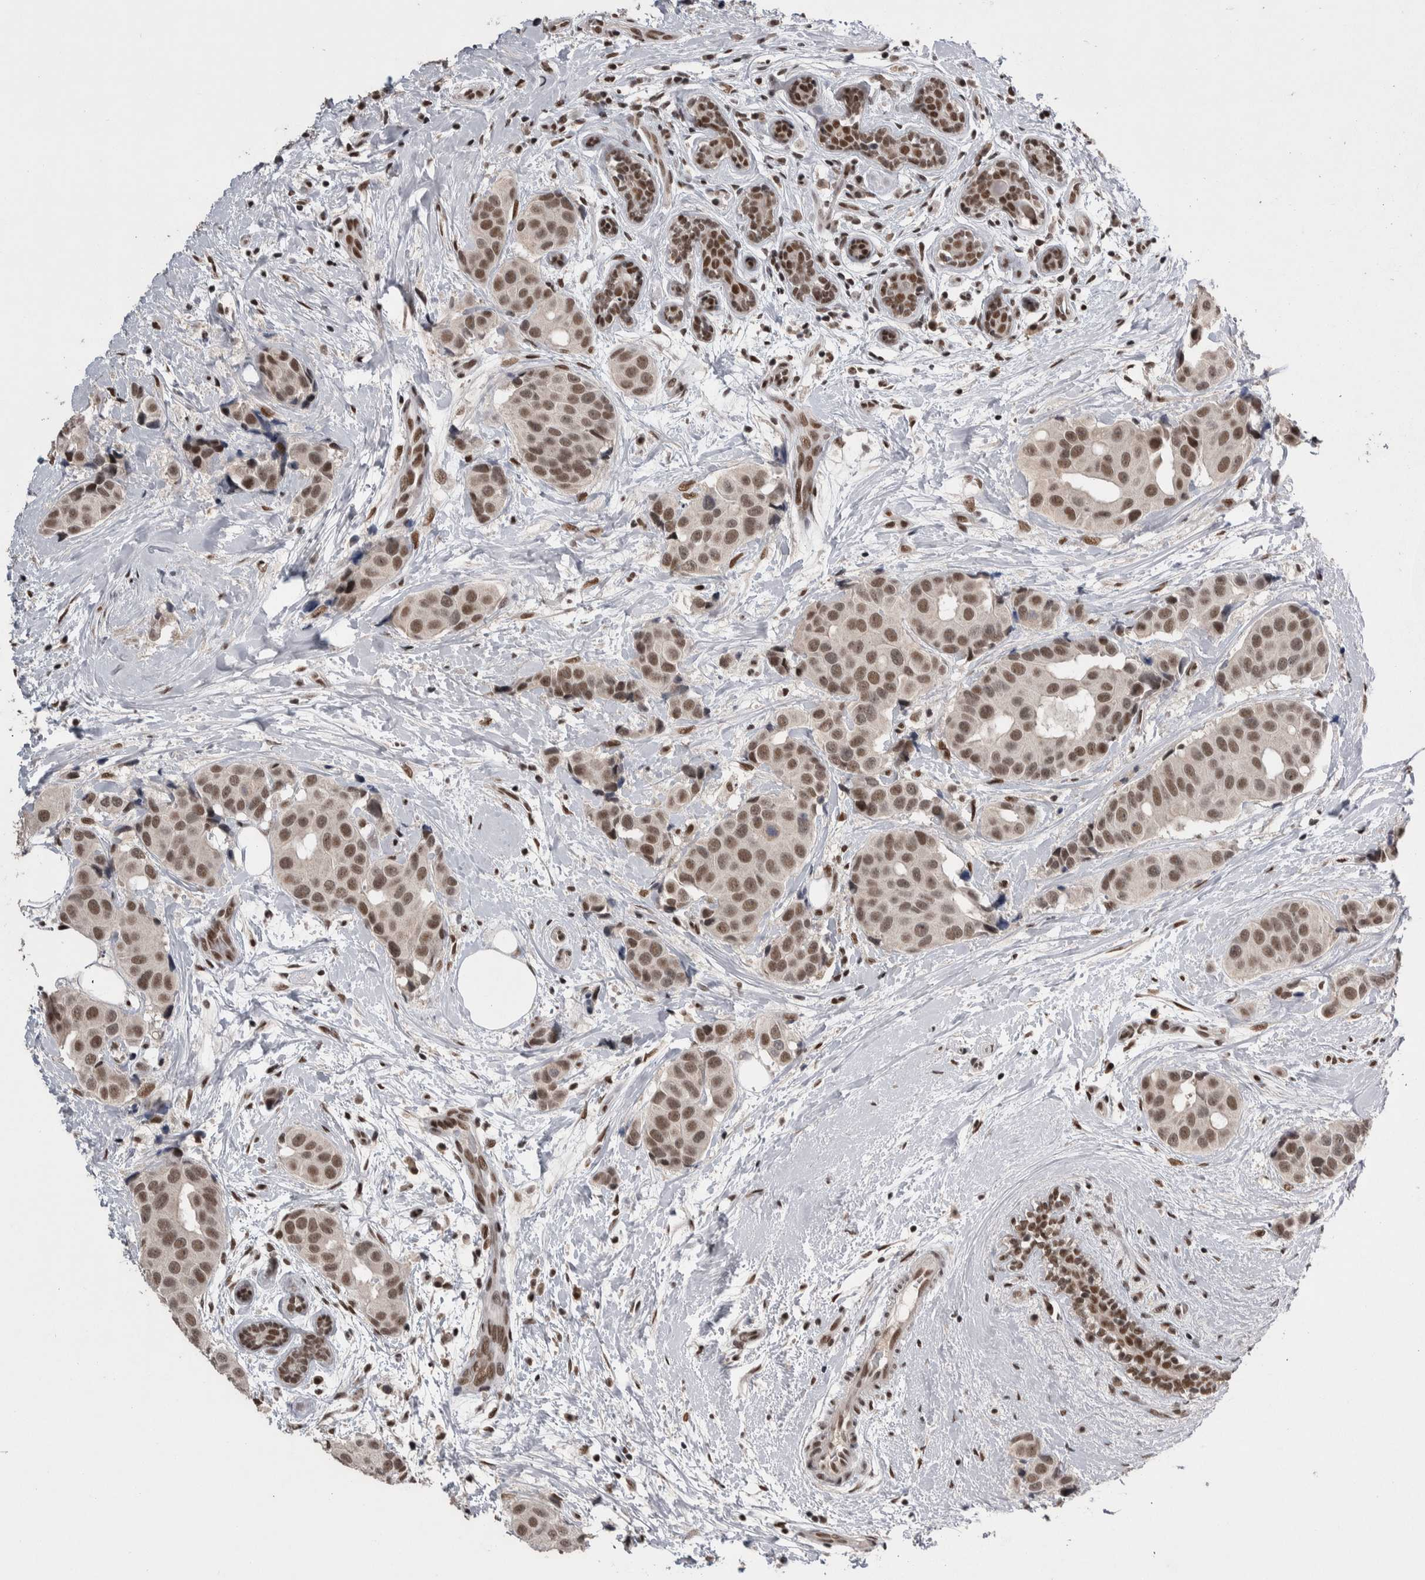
{"staining": {"intensity": "moderate", "quantity": ">75%", "location": "nuclear"}, "tissue": "breast cancer", "cell_type": "Tumor cells", "image_type": "cancer", "snomed": [{"axis": "morphology", "description": "Normal tissue, NOS"}, {"axis": "morphology", "description": "Duct carcinoma"}, {"axis": "topography", "description": "Breast"}], "caption": "Breast infiltrating ductal carcinoma tissue reveals moderate nuclear expression in about >75% of tumor cells, visualized by immunohistochemistry. (brown staining indicates protein expression, while blue staining denotes nuclei).", "gene": "DMTF1", "patient": {"sex": "female", "age": 39}}